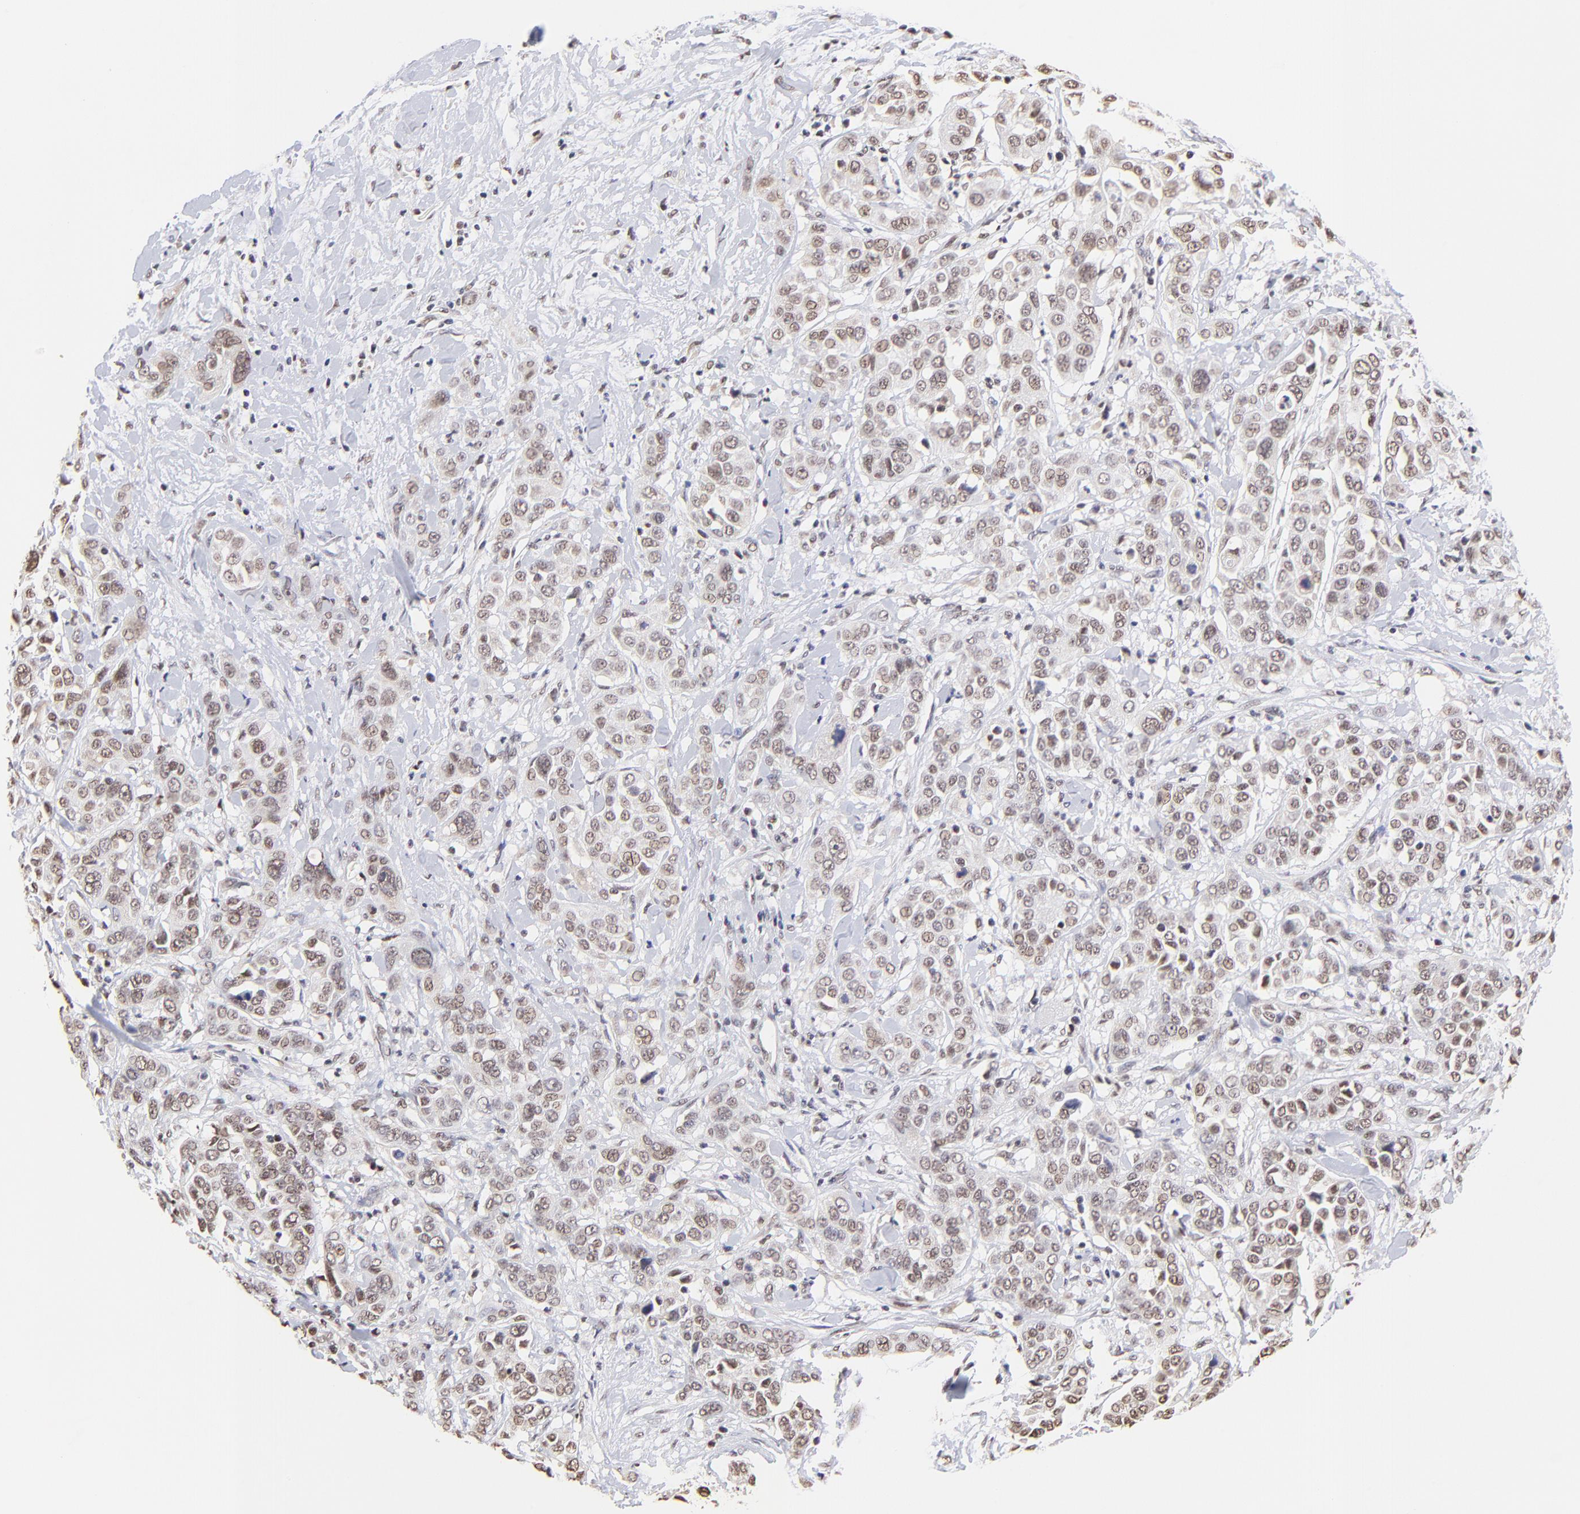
{"staining": {"intensity": "weak", "quantity": ">75%", "location": "nuclear"}, "tissue": "pancreatic cancer", "cell_type": "Tumor cells", "image_type": "cancer", "snomed": [{"axis": "morphology", "description": "Adenocarcinoma, NOS"}, {"axis": "topography", "description": "Pancreas"}], "caption": "Pancreatic cancer (adenocarcinoma) stained with immunohistochemistry (IHC) displays weak nuclear expression in approximately >75% of tumor cells.", "gene": "ZNF670", "patient": {"sex": "female", "age": 52}}